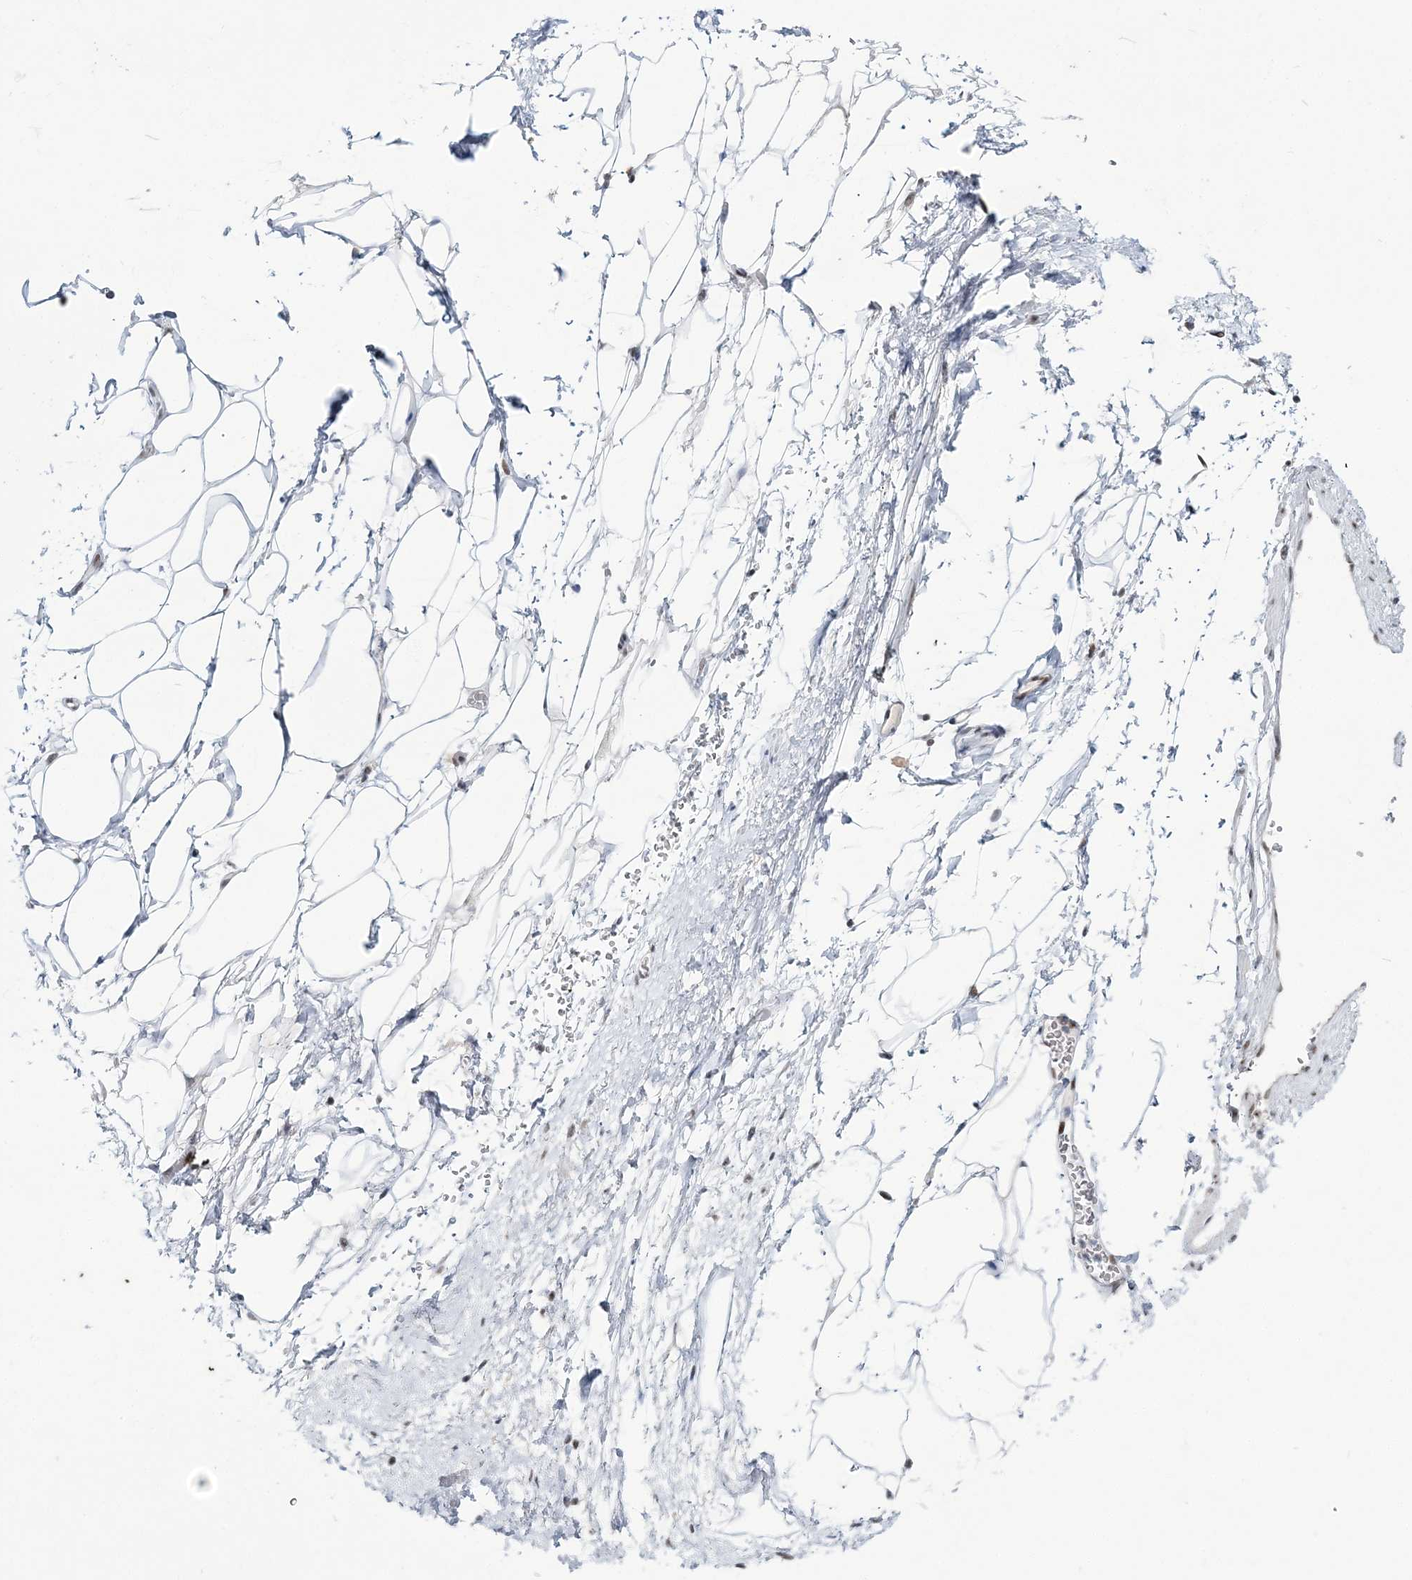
{"staining": {"intensity": "negative", "quantity": "none", "location": "none"}, "tissue": "adipose tissue", "cell_type": "Adipocytes", "image_type": "normal", "snomed": [{"axis": "morphology", "description": "Normal tissue, NOS"}, {"axis": "morphology", "description": "Adenocarcinoma, Low grade"}, {"axis": "topography", "description": "Prostate"}, {"axis": "topography", "description": "Peripheral nerve tissue"}], "caption": "A high-resolution histopathology image shows immunohistochemistry (IHC) staining of normal adipose tissue, which exhibits no significant positivity in adipocytes.", "gene": "LRRFIP2", "patient": {"sex": "male", "age": 63}}